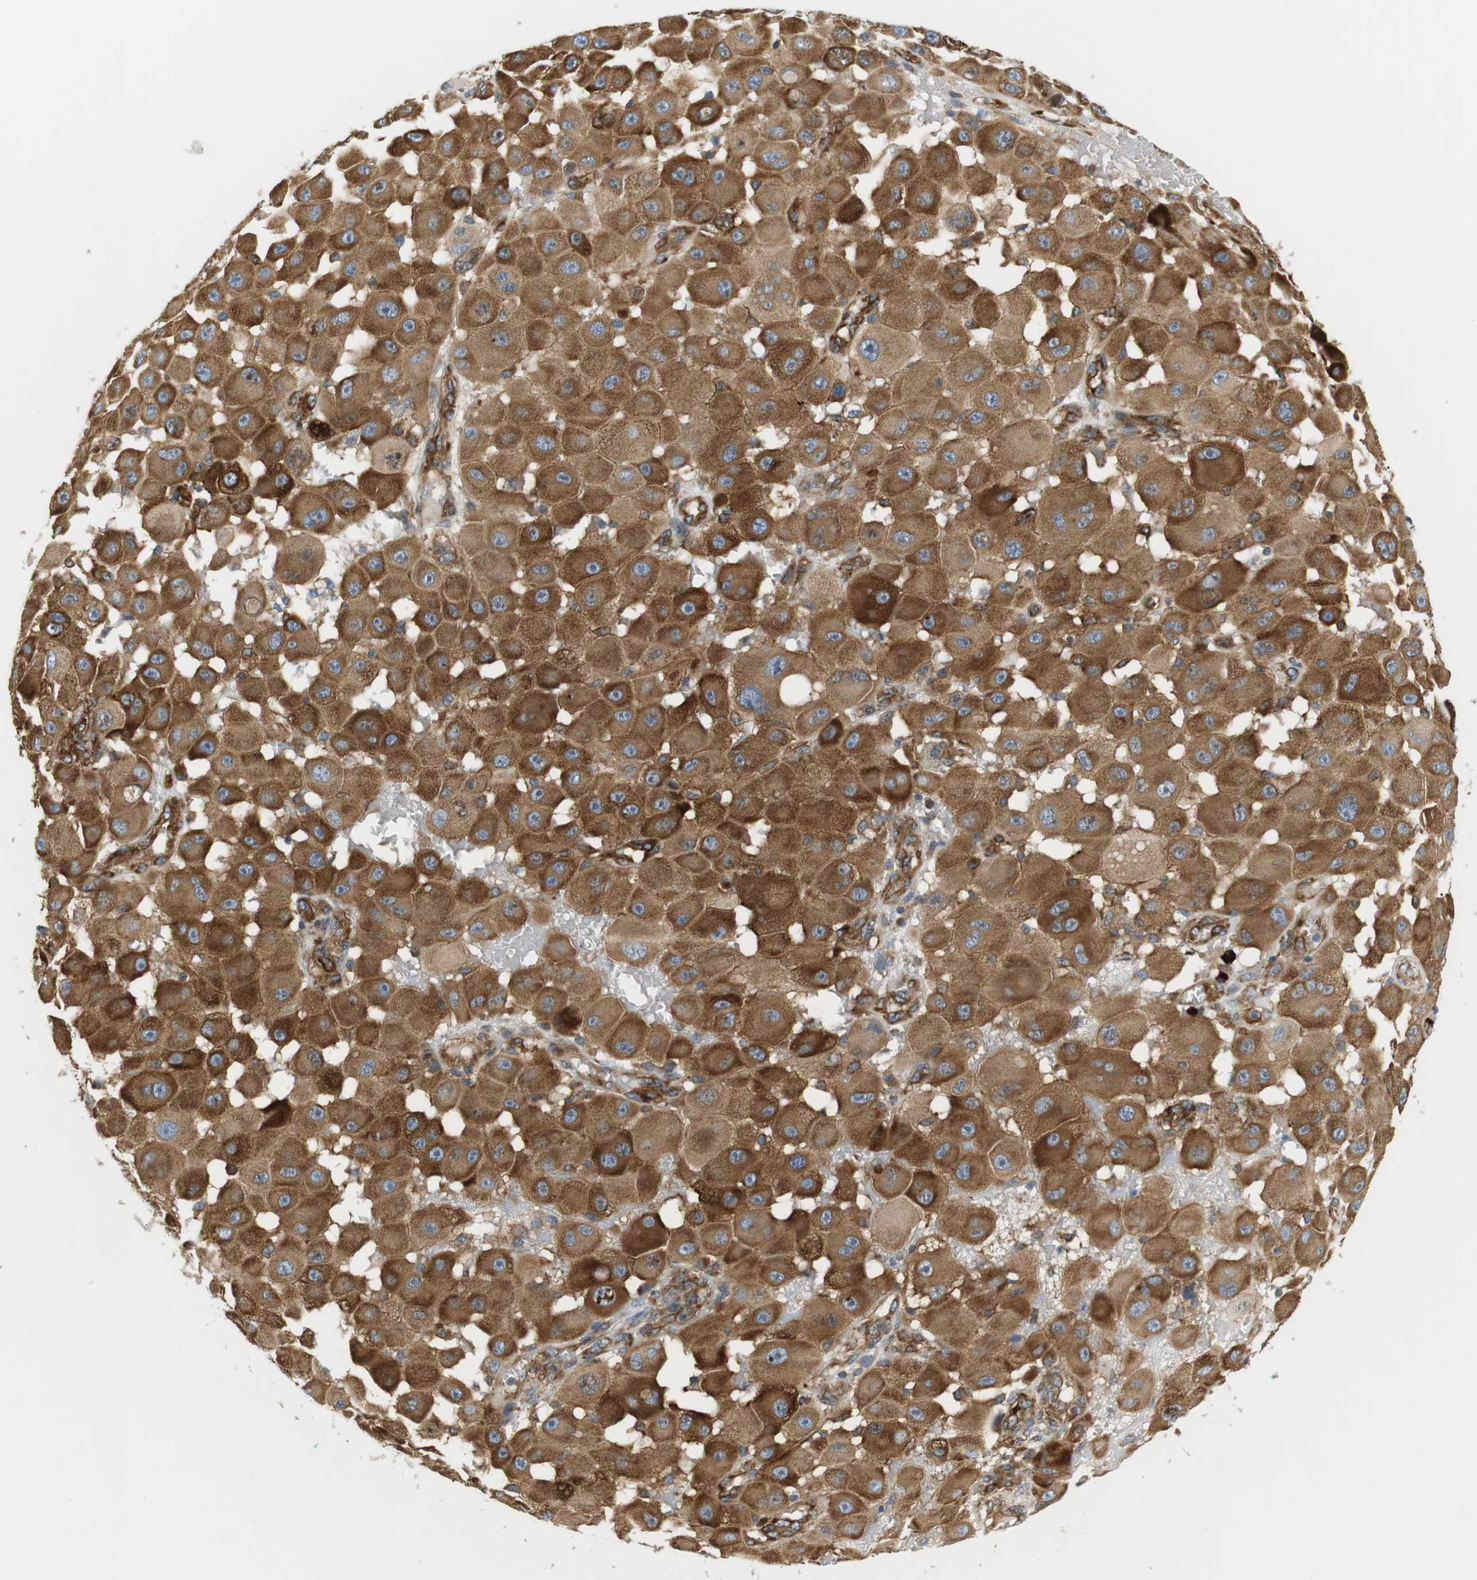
{"staining": {"intensity": "strong", "quantity": ">75%", "location": "cytoplasmic/membranous"}, "tissue": "melanoma", "cell_type": "Tumor cells", "image_type": "cancer", "snomed": [{"axis": "morphology", "description": "Malignant melanoma, NOS"}, {"axis": "topography", "description": "Skin"}], "caption": "There is high levels of strong cytoplasmic/membranous staining in tumor cells of melanoma, as demonstrated by immunohistochemical staining (brown color).", "gene": "TMEM200A", "patient": {"sex": "female", "age": 81}}